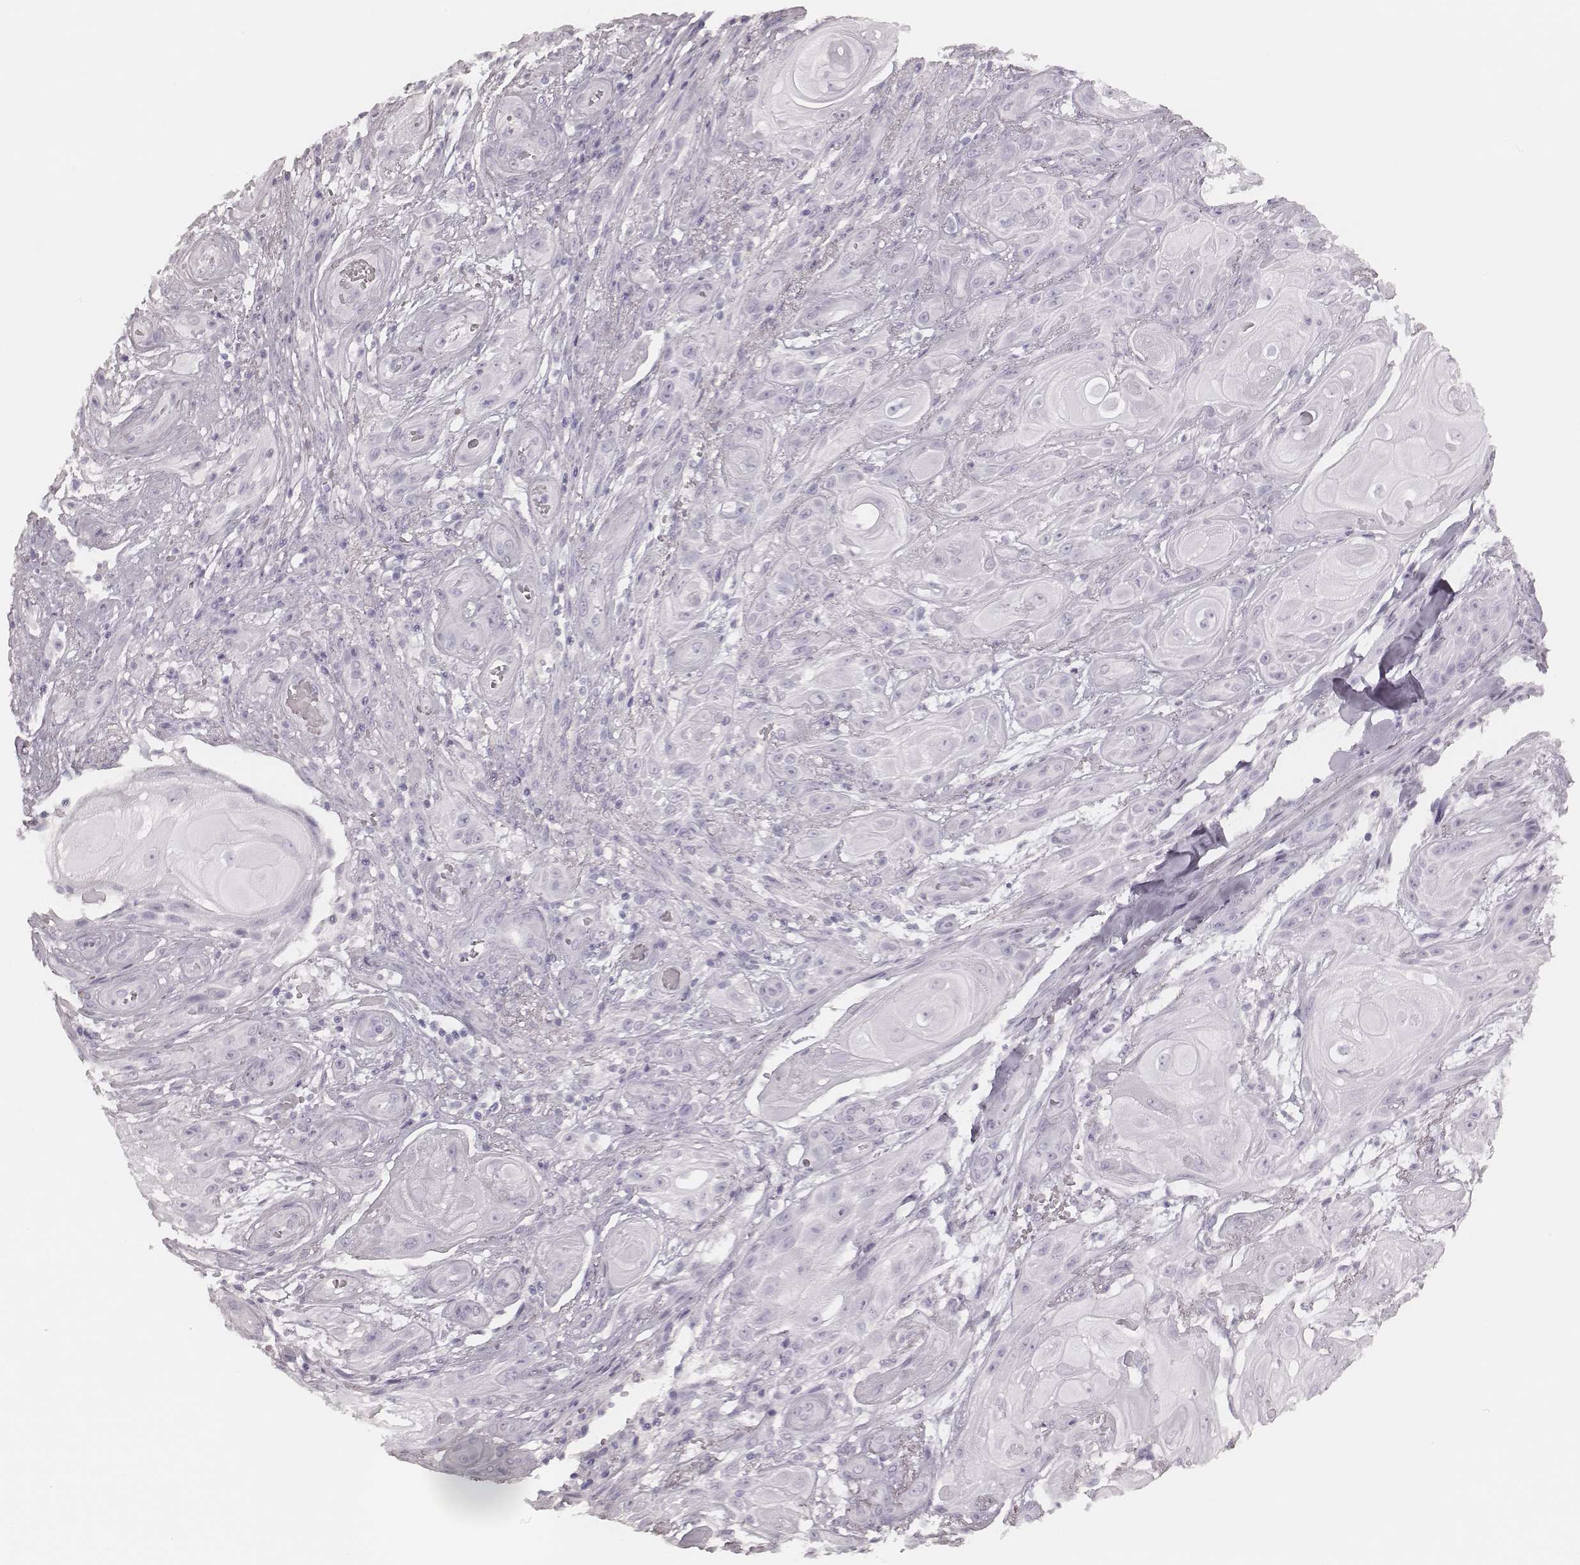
{"staining": {"intensity": "negative", "quantity": "none", "location": "none"}, "tissue": "skin cancer", "cell_type": "Tumor cells", "image_type": "cancer", "snomed": [{"axis": "morphology", "description": "Squamous cell carcinoma, NOS"}, {"axis": "topography", "description": "Skin"}], "caption": "This is a micrograph of immunohistochemistry (IHC) staining of skin cancer (squamous cell carcinoma), which shows no staining in tumor cells.", "gene": "MSX1", "patient": {"sex": "male", "age": 62}}